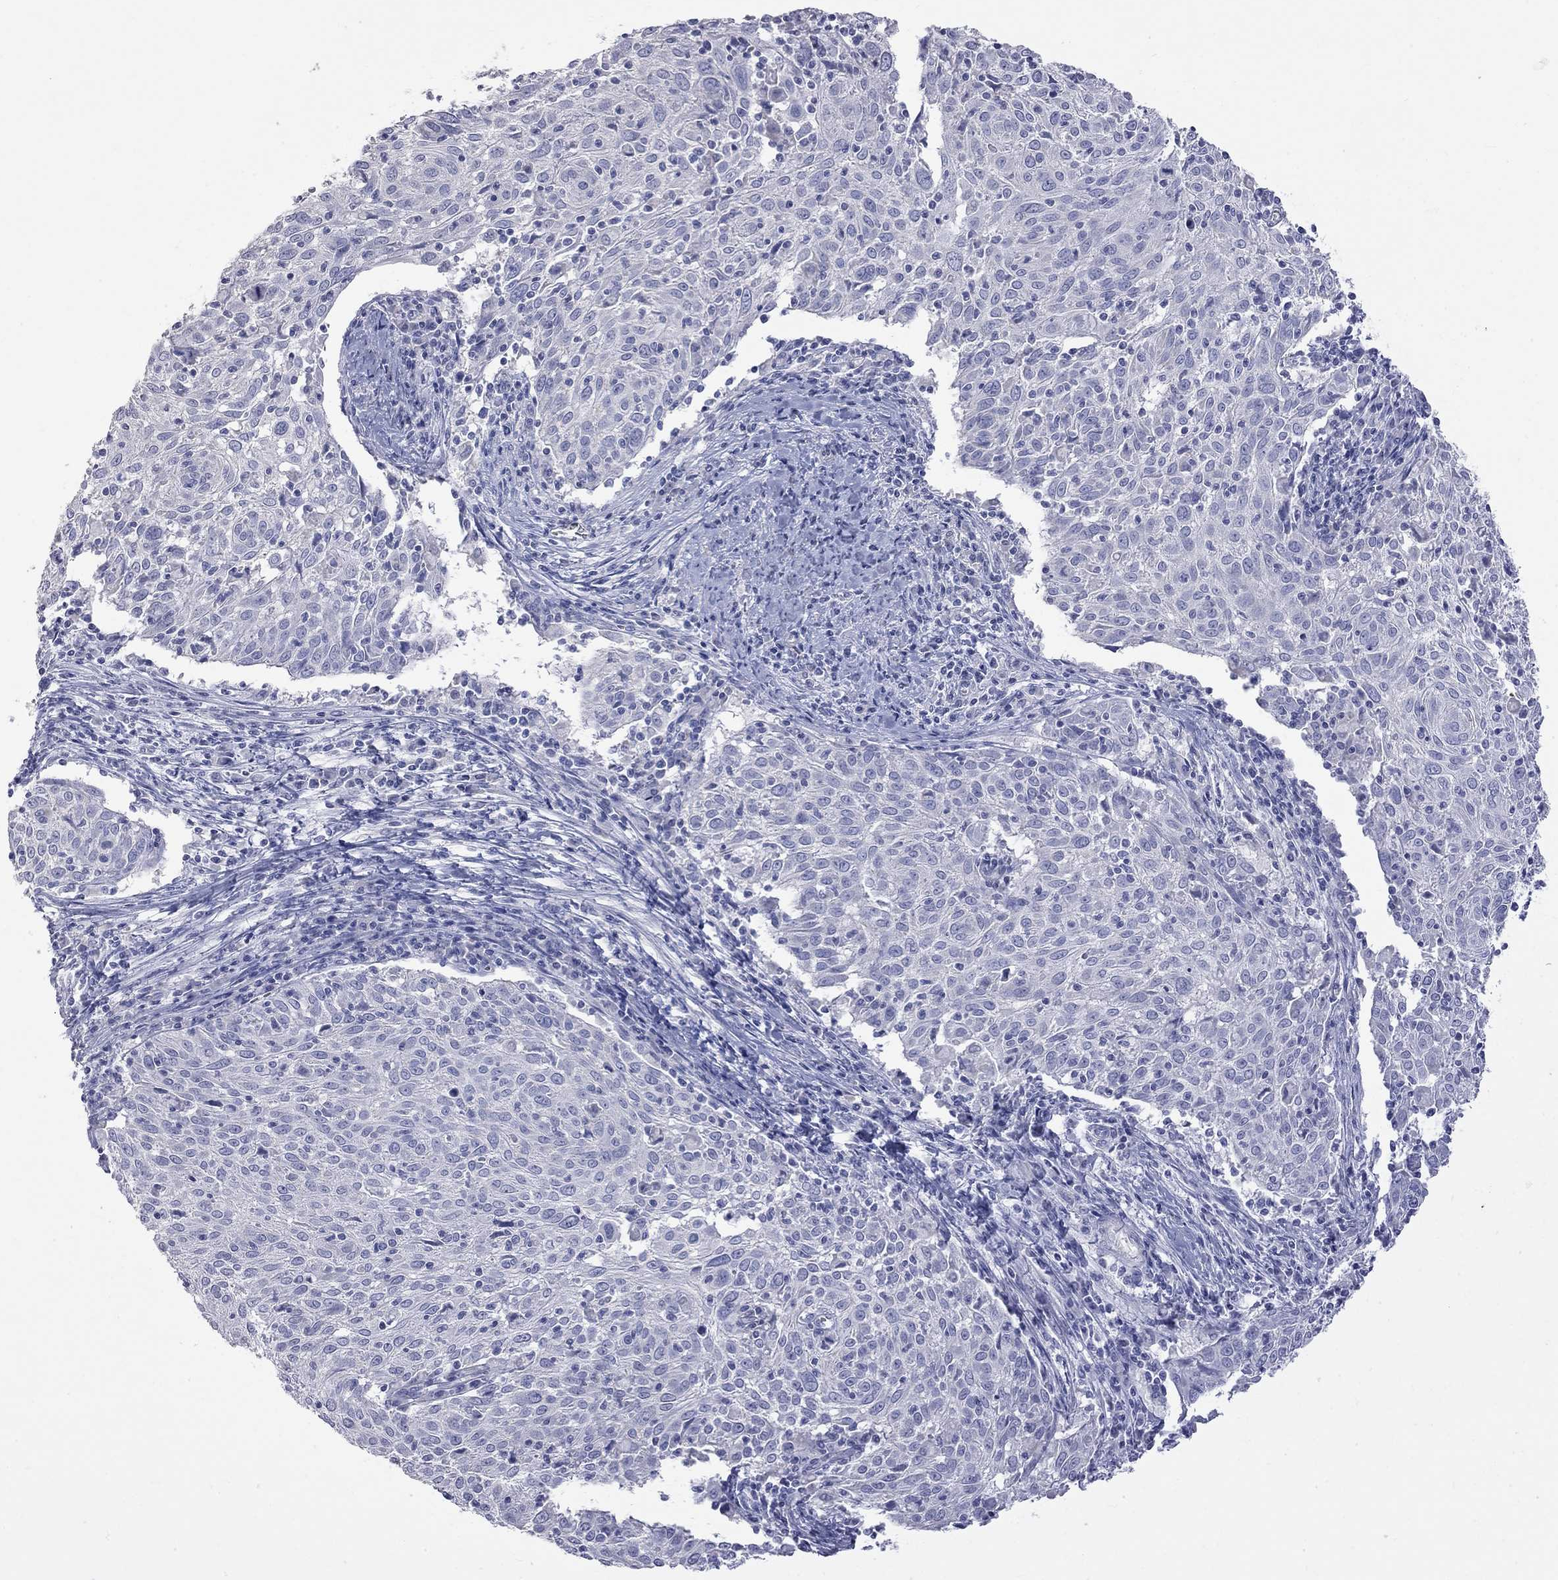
{"staining": {"intensity": "negative", "quantity": "none", "location": "none"}, "tissue": "cervical cancer", "cell_type": "Tumor cells", "image_type": "cancer", "snomed": [{"axis": "morphology", "description": "Squamous cell carcinoma, NOS"}, {"axis": "topography", "description": "Cervix"}], "caption": "DAB immunohistochemical staining of cervical cancer (squamous cell carcinoma) reveals no significant staining in tumor cells. Nuclei are stained in blue.", "gene": "KCND2", "patient": {"sex": "female", "age": 39}}